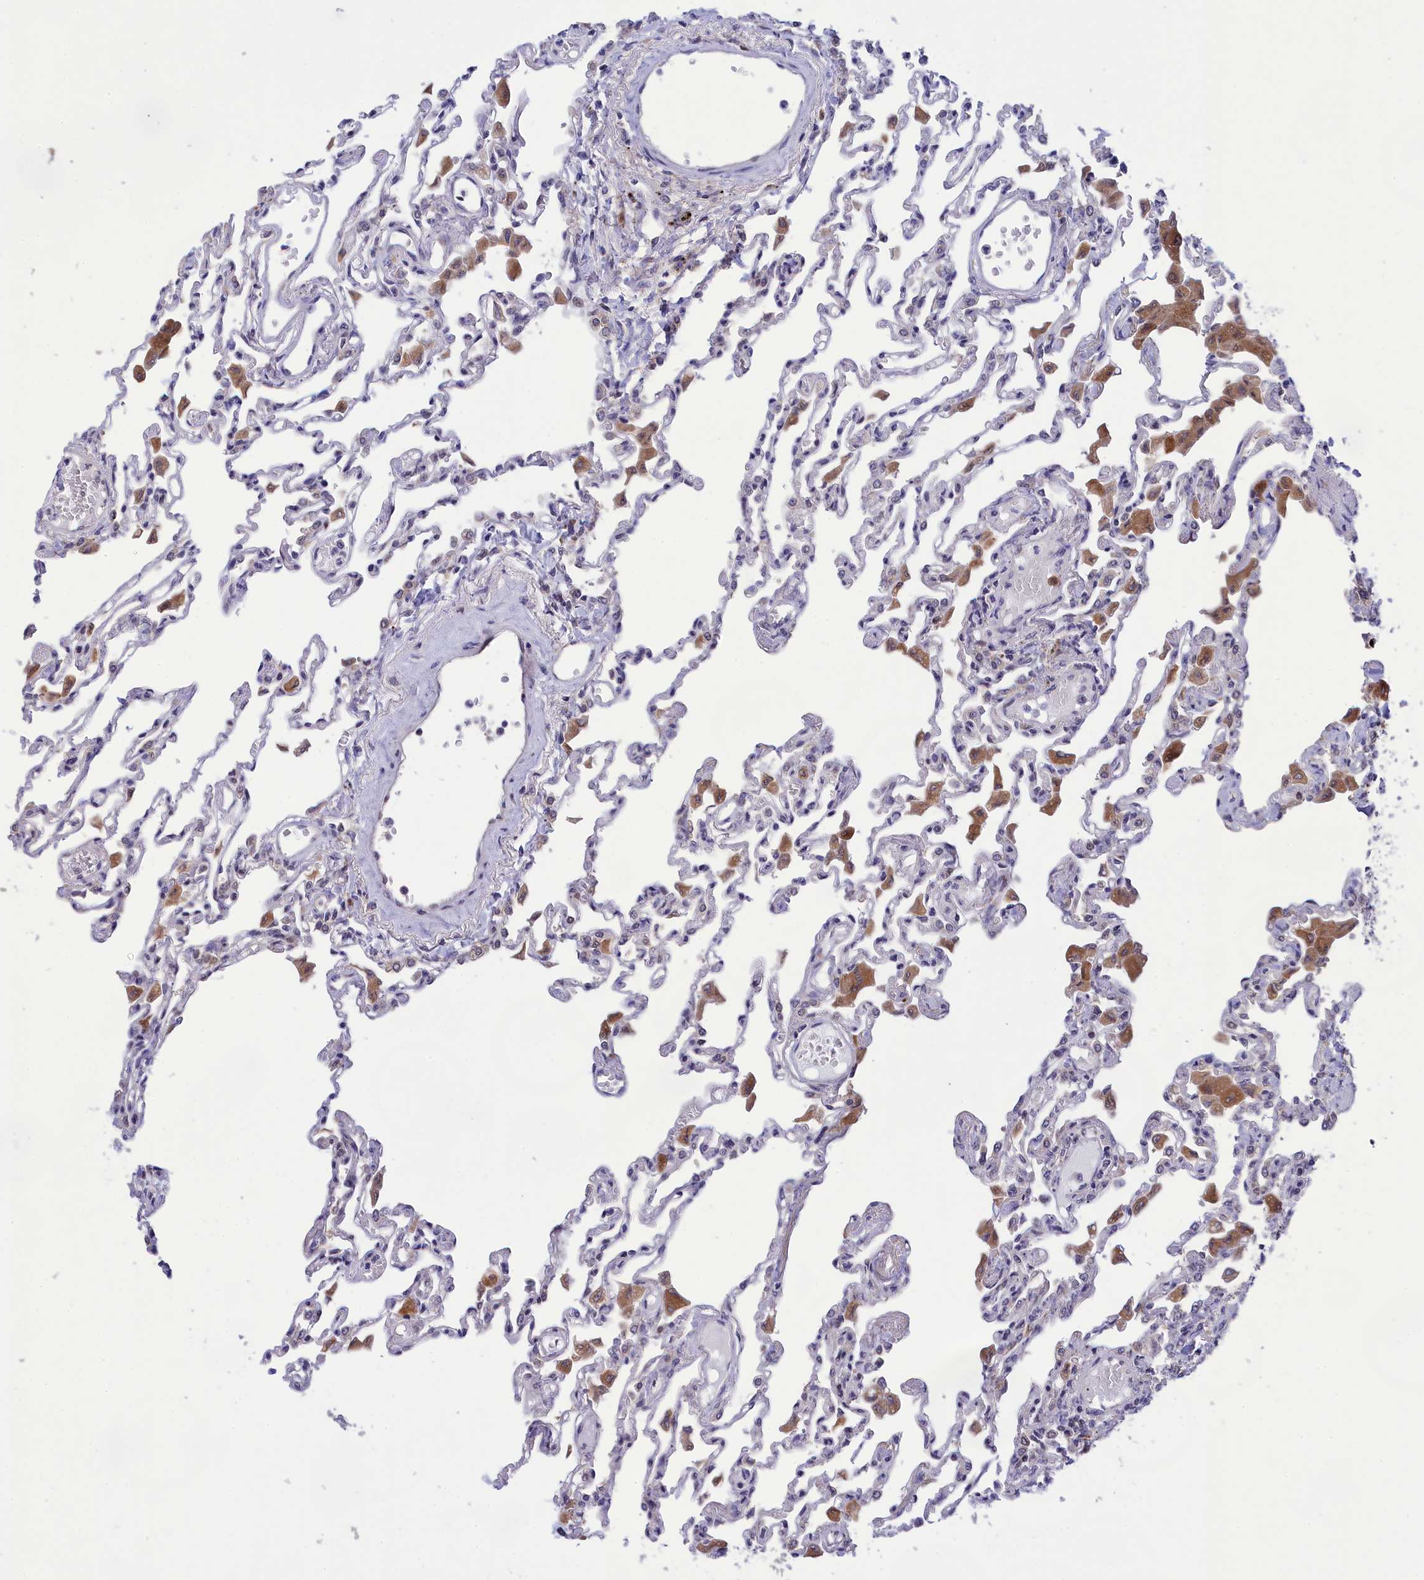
{"staining": {"intensity": "moderate", "quantity": "<25%", "location": "cytoplasmic/membranous,nuclear"}, "tissue": "lung", "cell_type": "Alveolar cells", "image_type": "normal", "snomed": [{"axis": "morphology", "description": "Normal tissue, NOS"}, {"axis": "topography", "description": "Bronchus"}, {"axis": "topography", "description": "Lung"}], "caption": "Immunohistochemical staining of unremarkable human lung reveals <25% levels of moderate cytoplasmic/membranous,nuclear protein positivity in about <25% of alveolar cells.", "gene": "KCTD14", "patient": {"sex": "female", "age": 49}}